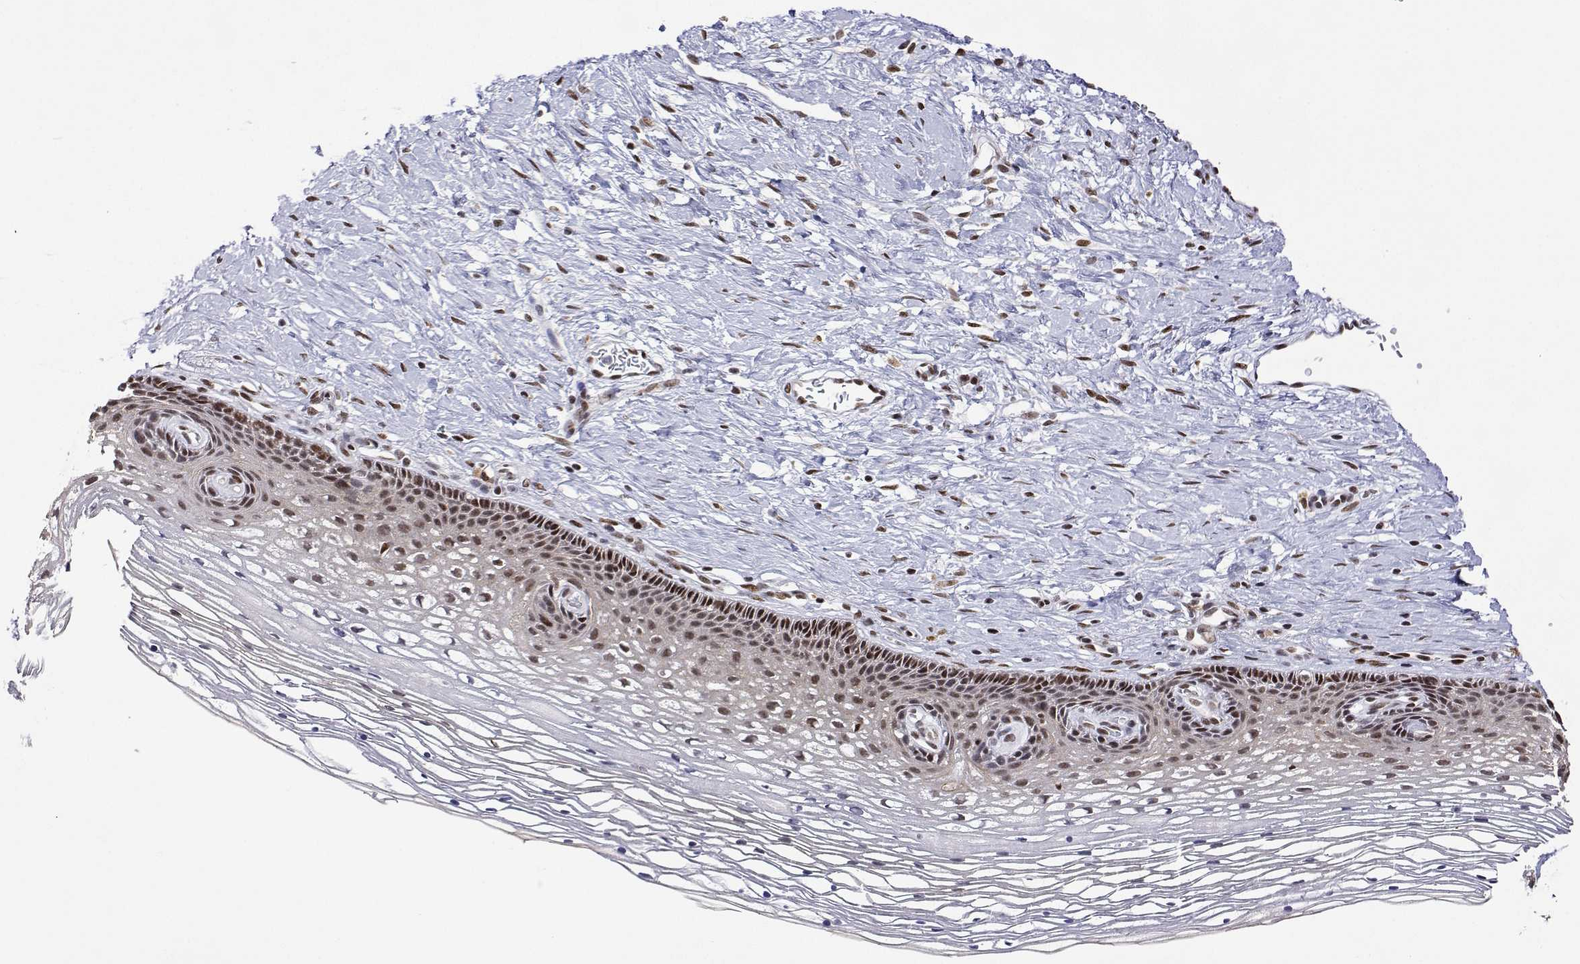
{"staining": {"intensity": "moderate", "quantity": ">75%", "location": "nuclear"}, "tissue": "cervix", "cell_type": "Glandular cells", "image_type": "normal", "snomed": [{"axis": "morphology", "description": "Normal tissue, NOS"}, {"axis": "topography", "description": "Cervix"}], "caption": "Immunohistochemistry (DAB) staining of normal human cervix displays moderate nuclear protein staining in approximately >75% of glandular cells.", "gene": "XPC", "patient": {"sex": "female", "age": 34}}